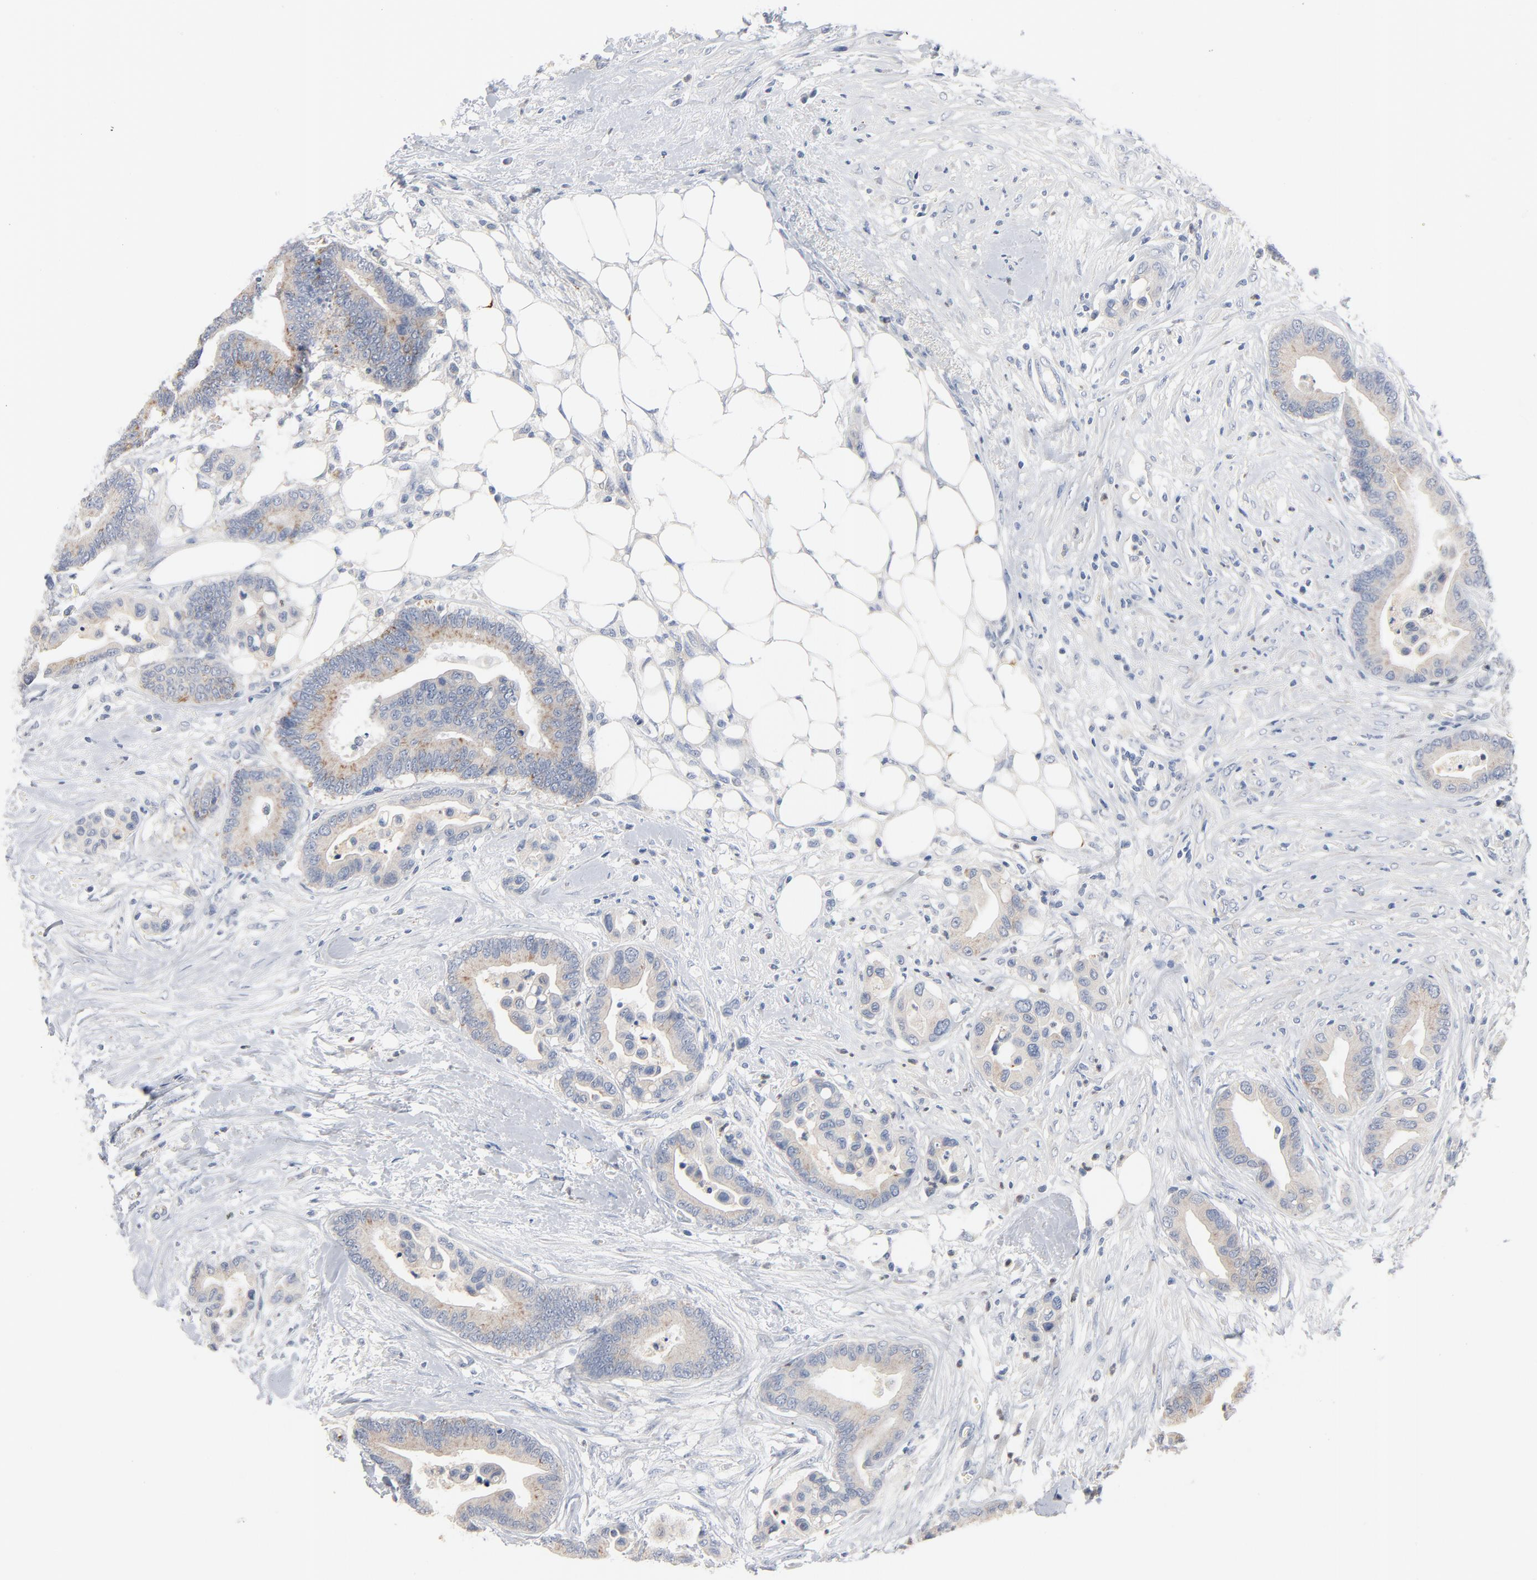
{"staining": {"intensity": "weak", "quantity": "<25%", "location": "cytoplasmic/membranous"}, "tissue": "colorectal cancer", "cell_type": "Tumor cells", "image_type": "cancer", "snomed": [{"axis": "morphology", "description": "Adenocarcinoma, NOS"}, {"axis": "topography", "description": "Colon"}], "caption": "Human colorectal cancer (adenocarcinoma) stained for a protein using IHC demonstrates no staining in tumor cells.", "gene": "IFT43", "patient": {"sex": "male", "age": 82}}